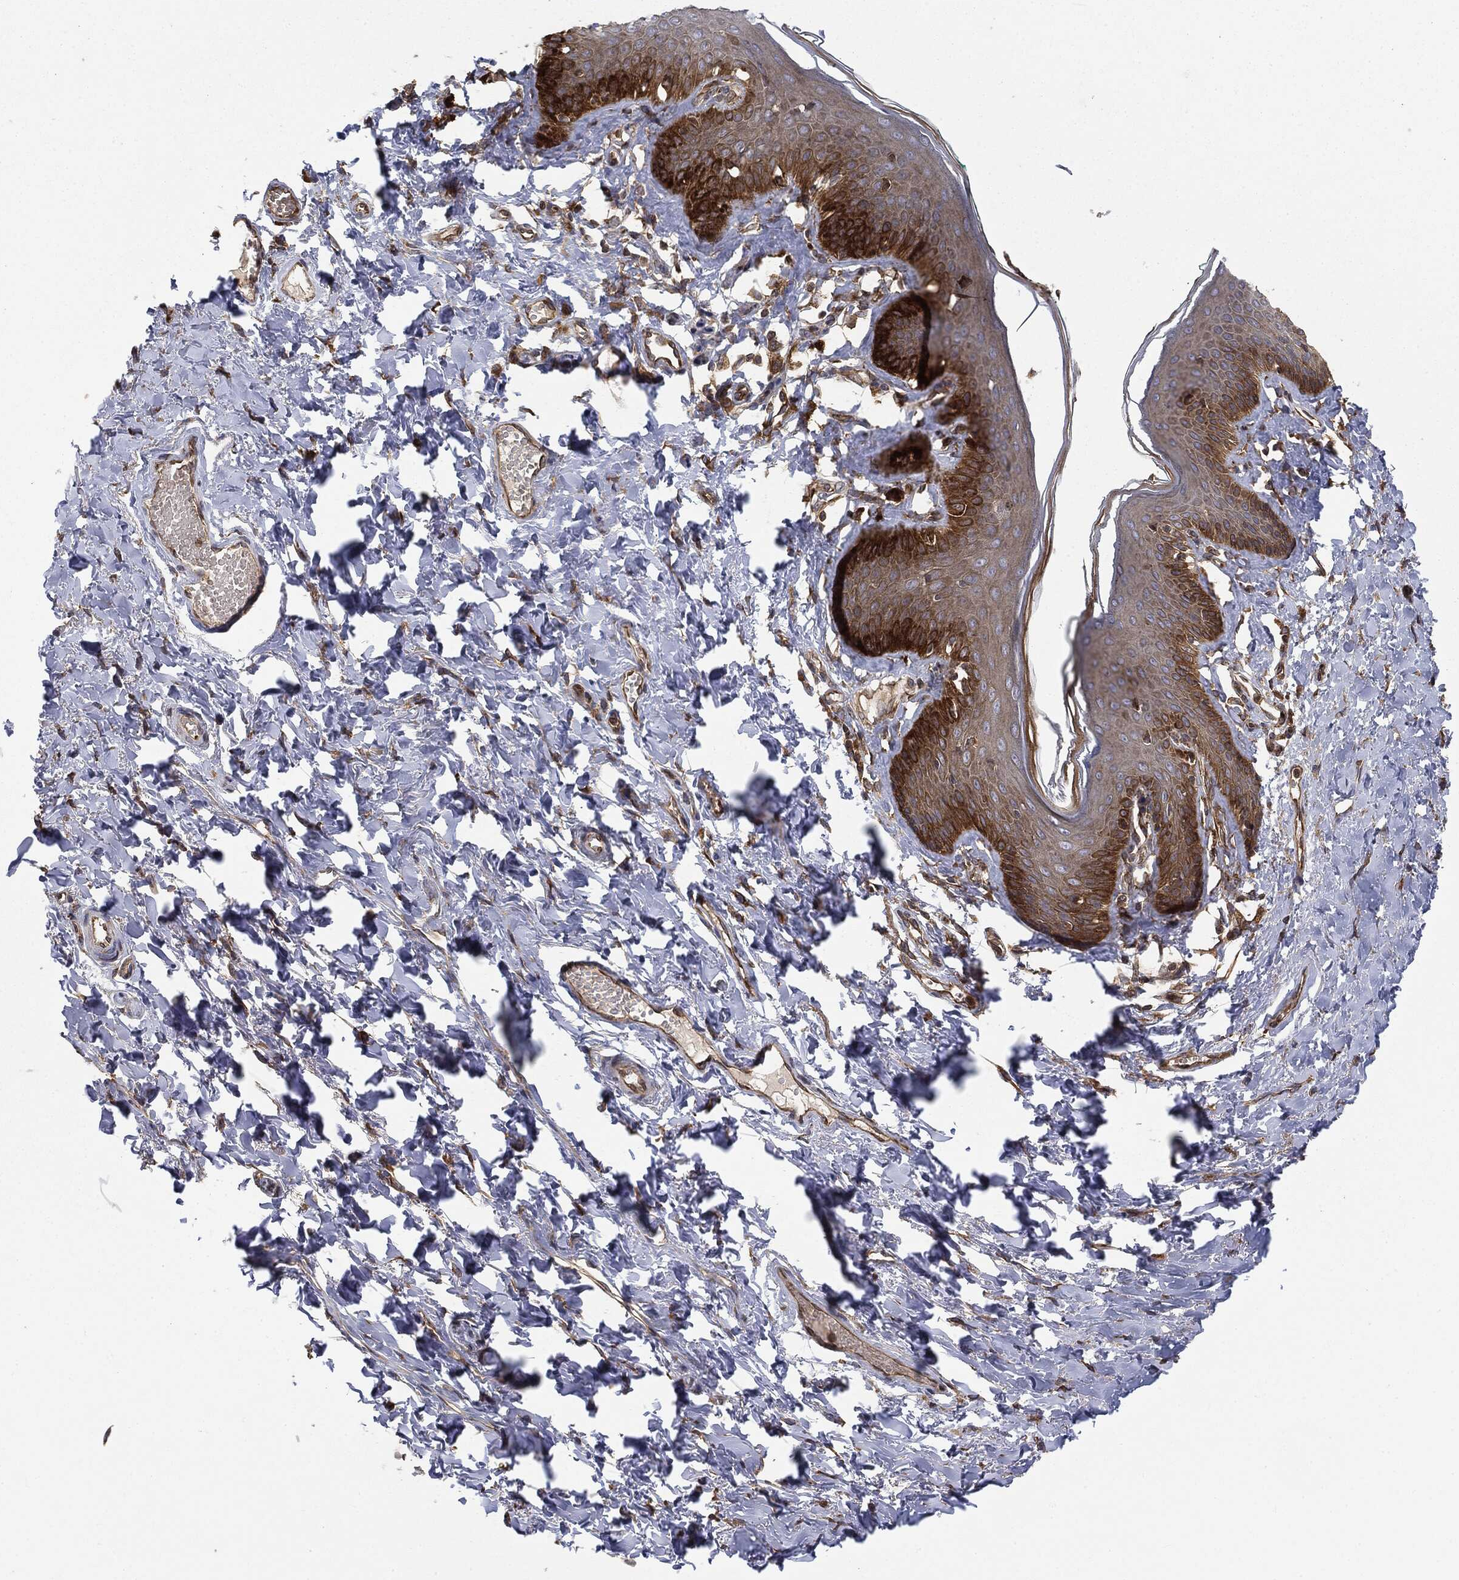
{"staining": {"intensity": "strong", "quantity": "<25%", "location": "cytoplasmic/membranous"}, "tissue": "vagina", "cell_type": "Squamous epithelial cells", "image_type": "normal", "snomed": [{"axis": "morphology", "description": "Normal tissue, NOS"}, {"axis": "topography", "description": "Vagina"}], "caption": "This histopathology image demonstrates immunohistochemistry staining of unremarkable human vagina, with medium strong cytoplasmic/membranous positivity in approximately <25% of squamous epithelial cells.", "gene": "EIF2AK2", "patient": {"sex": "female", "age": 66}}